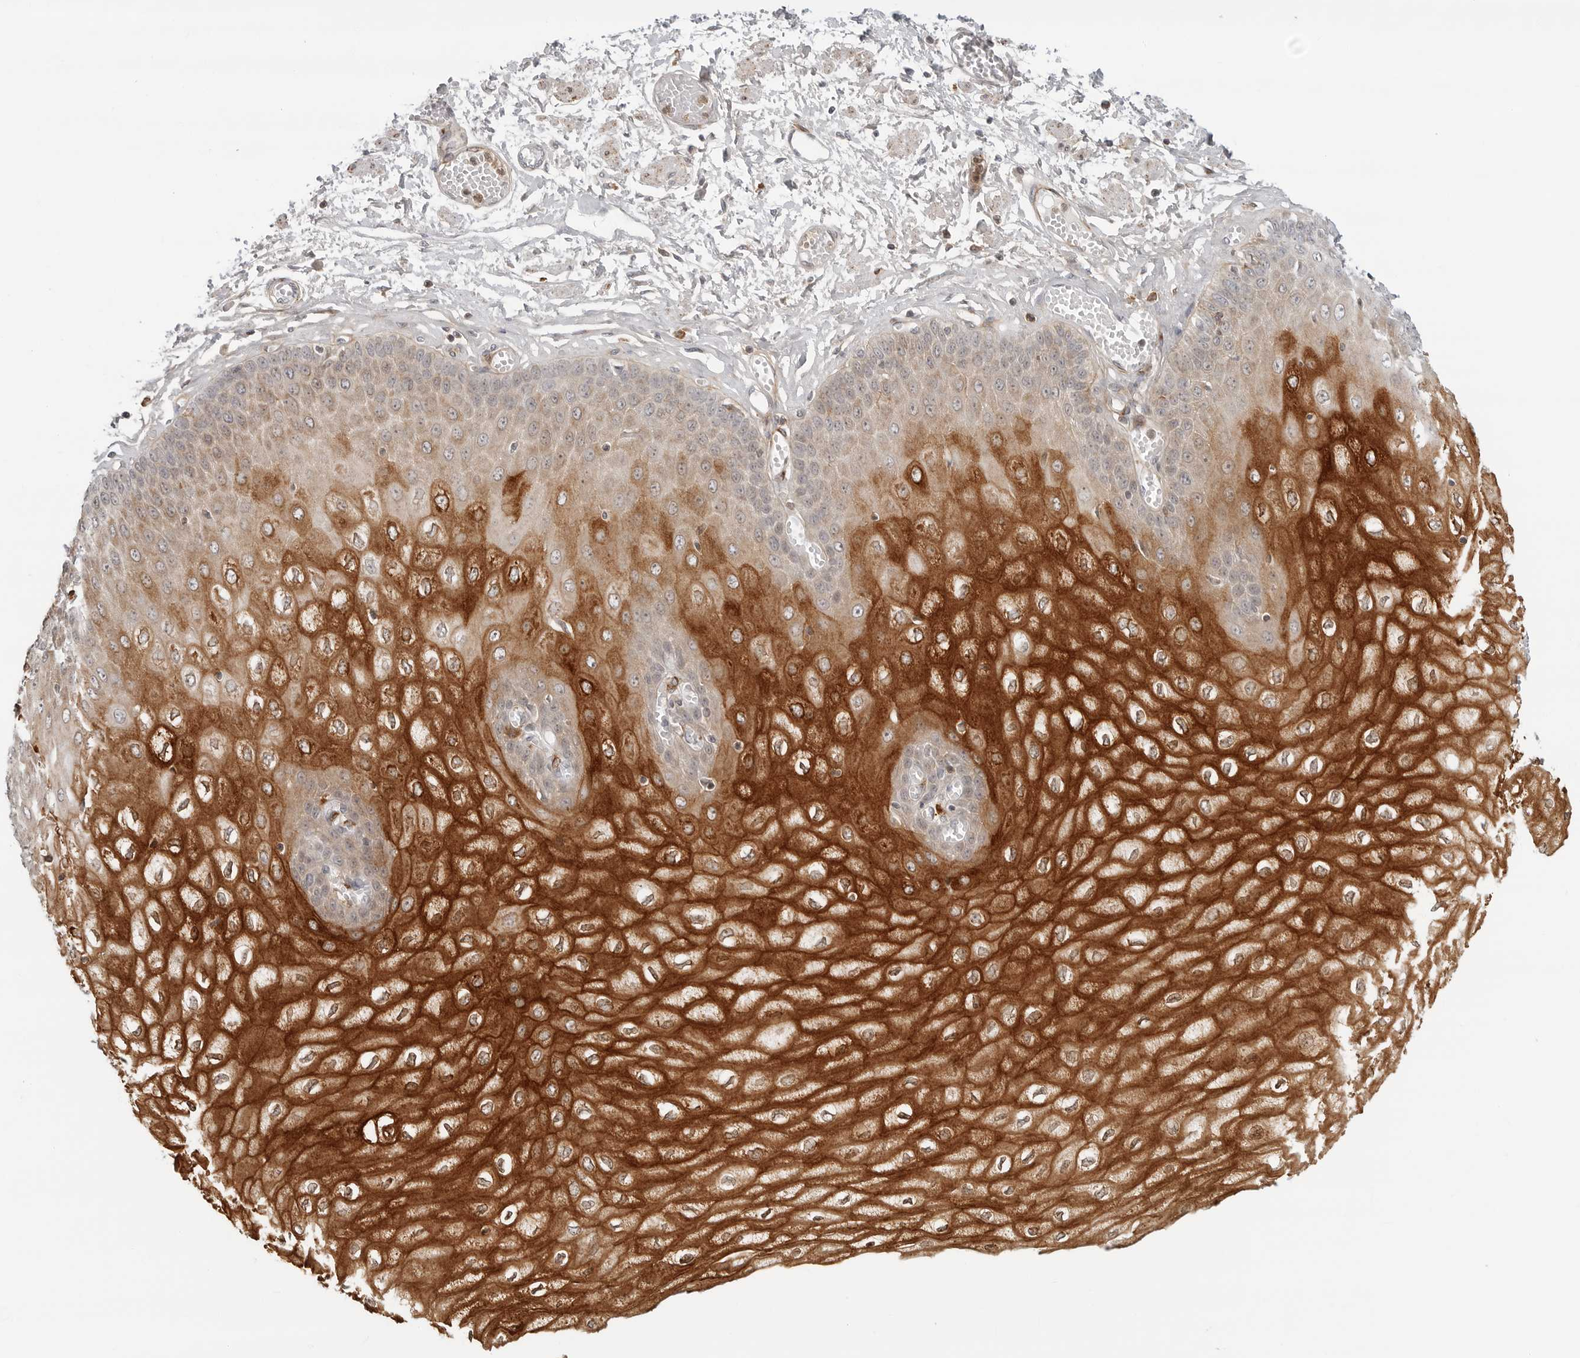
{"staining": {"intensity": "strong", "quantity": "25%-75%", "location": "cytoplasmic/membranous"}, "tissue": "esophagus", "cell_type": "Squamous epithelial cells", "image_type": "normal", "snomed": [{"axis": "morphology", "description": "Normal tissue, NOS"}, {"axis": "topography", "description": "Esophagus"}], "caption": "This is an image of IHC staining of benign esophagus, which shows strong expression in the cytoplasmic/membranous of squamous epithelial cells.", "gene": "C1QTNF1", "patient": {"sex": "male", "age": 60}}